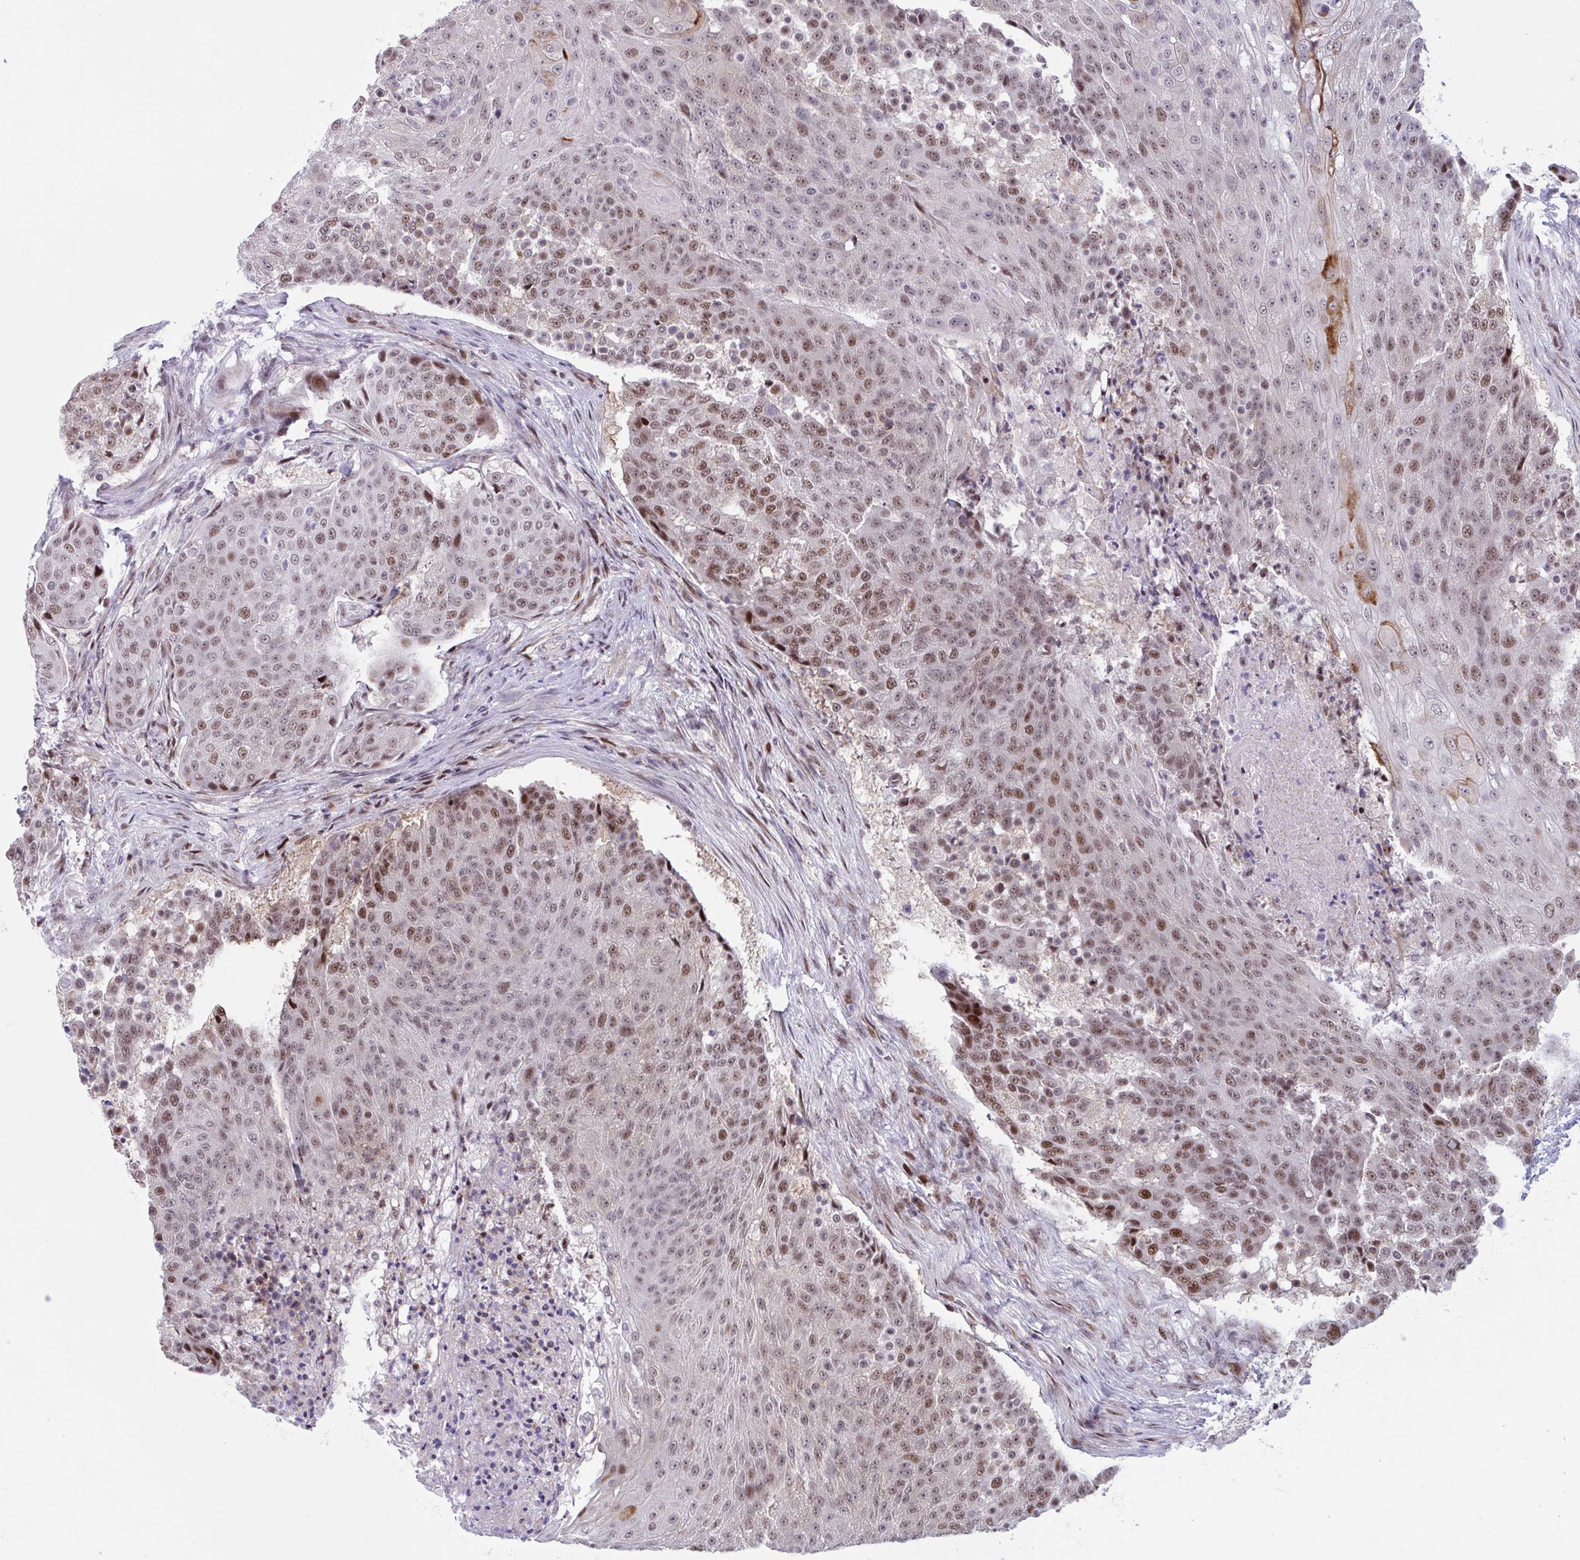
{"staining": {"intensity": "moderate", "quantity": ">75%", "location": "nuclear"}, "tissue": "urothelial cancer", "cell_type": "Tumor cells", "image_type": "cancer", "snomed": [{"axis": "morphology", "description": "Urothelial carcinoma, High grade"}, {"axis": "topography", "description": "Urinary bladder"}], "caption": "Tumor cells demonstrate medium levels of moderate nuclear positivity in about >75% of cells in high-grade urothelial carcinoma. (Stains: DAB in brown, nuclei in blue, Microscopy: brightfield microscopy at high magnification).", "gene": "RBL1", "patient": {"sex": "female", "age": 63}}